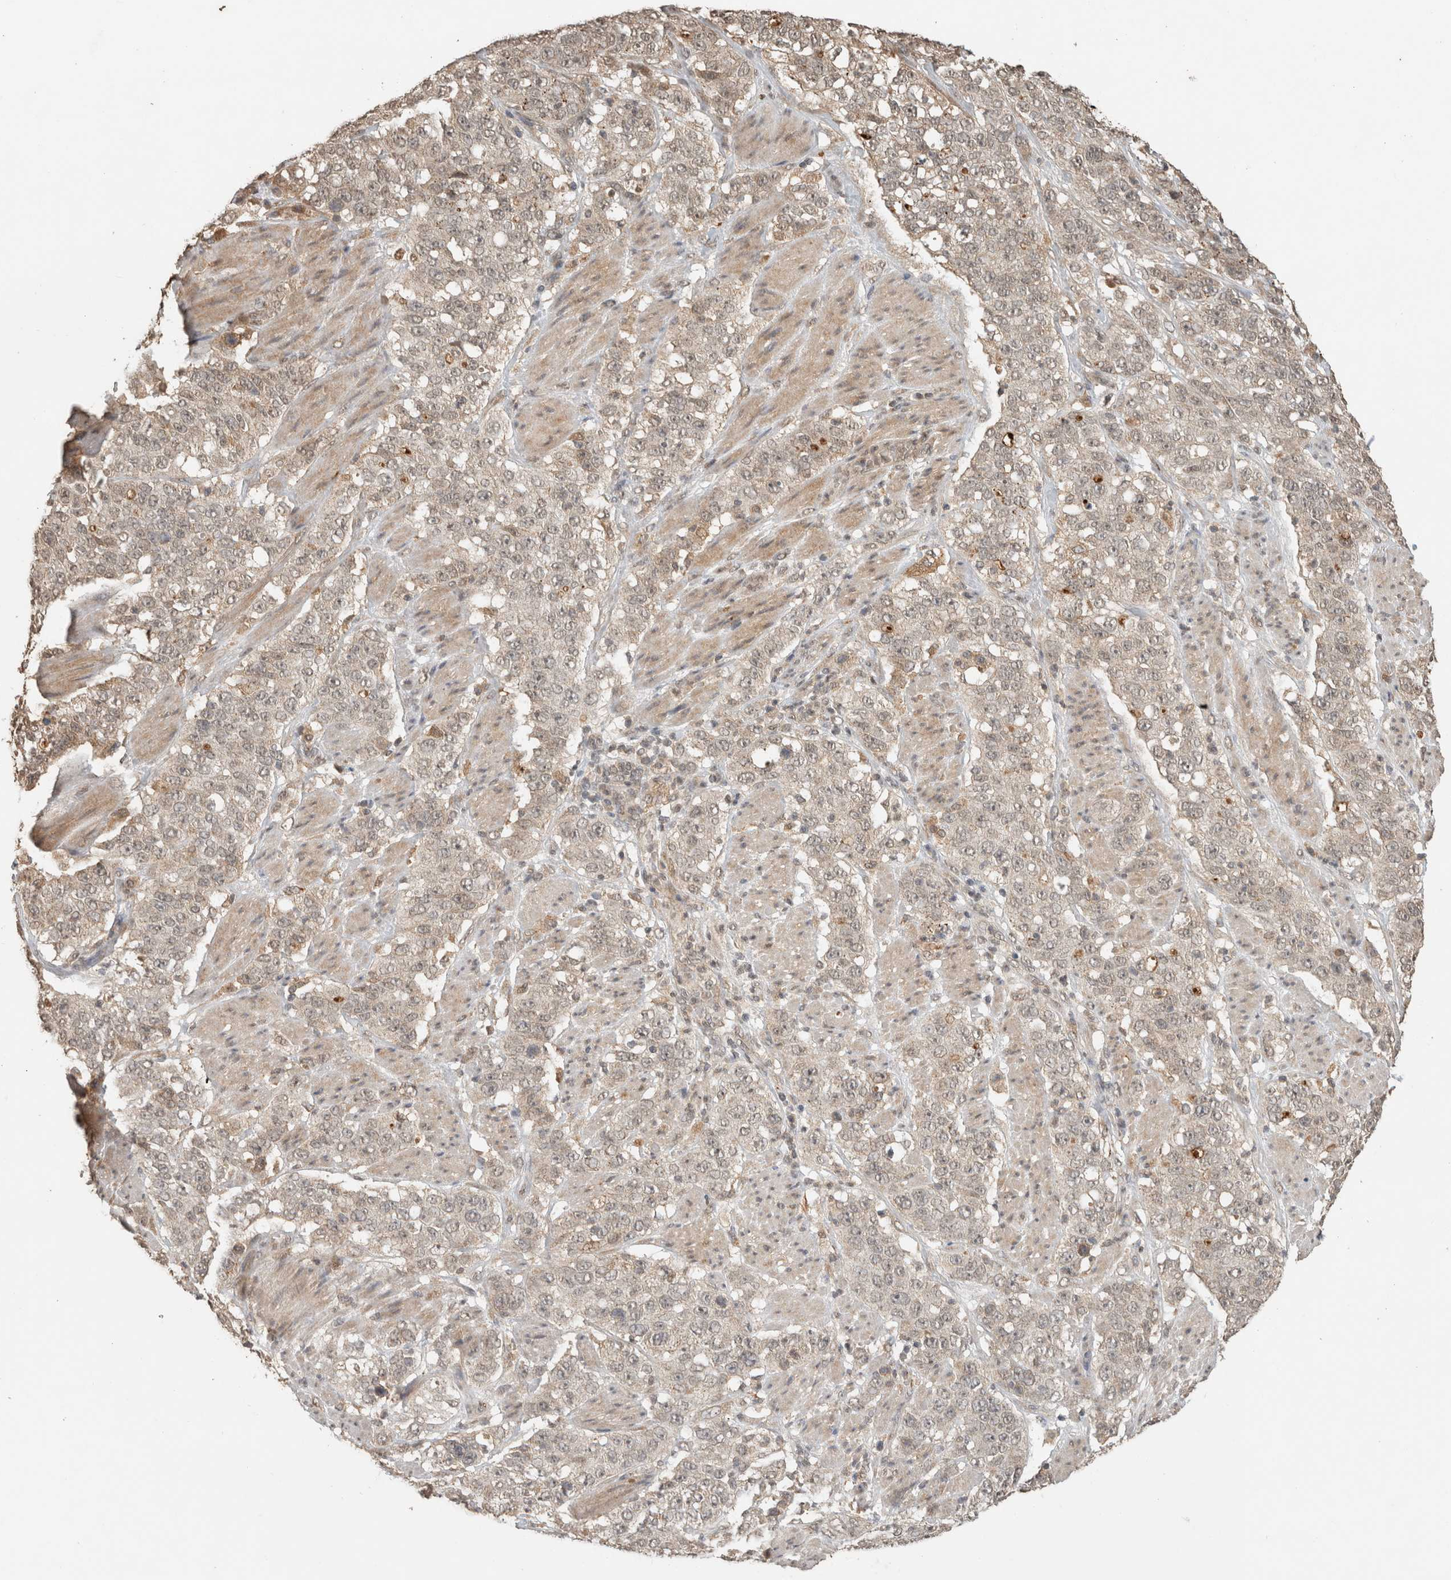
{"staining": {"intensity": "negative", "quantity": "none", "location": "none"}, "tissue": "stomach cancer", "cell_type": "Tumor cells", "image_type": "cancer", "snomed": [{"axis": "morphology", "description": "Adenocarcinoma, NOS"}, {"axis": "topography", "description": "Stomach"}], "caption": "High magnification brightfield microscopy of stomach adenocarcinoma stained with DAB (3,3'-diaminobenzidine) (brown) and counterstained with hematoxylin (blue): tumor cells show no significant expression.", "gene": "FAM3A", "patient": {"sex": "male", "age": 48}}